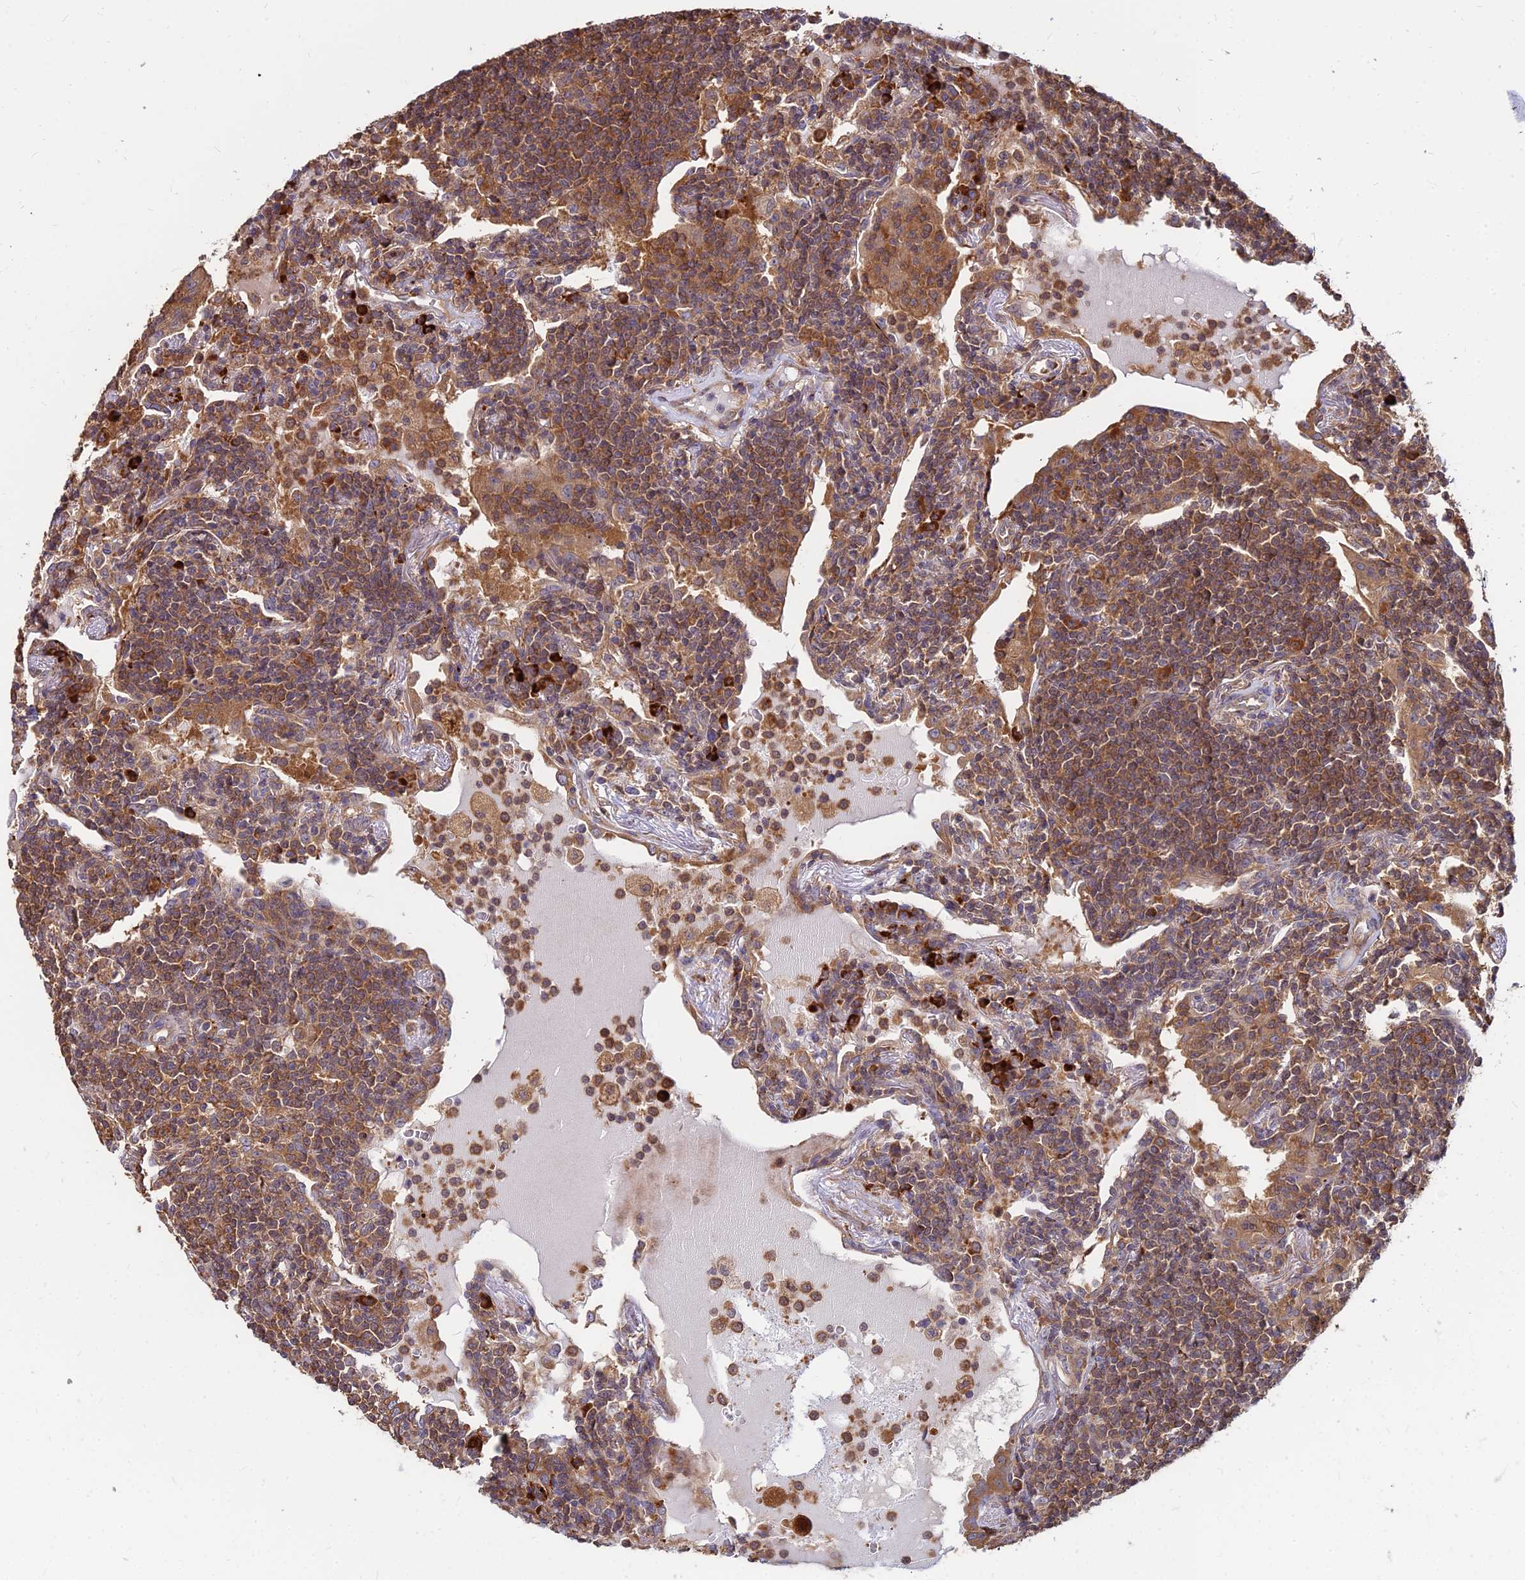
{"staining": {"intensity": "moderate", "quantity": ">75%", "location": "cytoplasmic/membranous"}, "tissue": "lymphoma", "cell_type": "Tumor cells", "image_type": "cancer", "snomed": [{"axis": "morphology", "description": "Malignant lymphoma, non-Hodgkin's type, Low grade"}, {"axis": "topography", "description": "Lung"}], "caption": "Protein expression by immunohistochemistry reveals moderate cytoplasmic/membranous positivity in about >75% of tumor cells in low-grade malignant lymphoma, non-Hodgkin's type. (DAB = brown stain, brightfield microscopy at high magnification).", "gene": "CCT6B", "patient": {"sex": "female", "age": 71}}